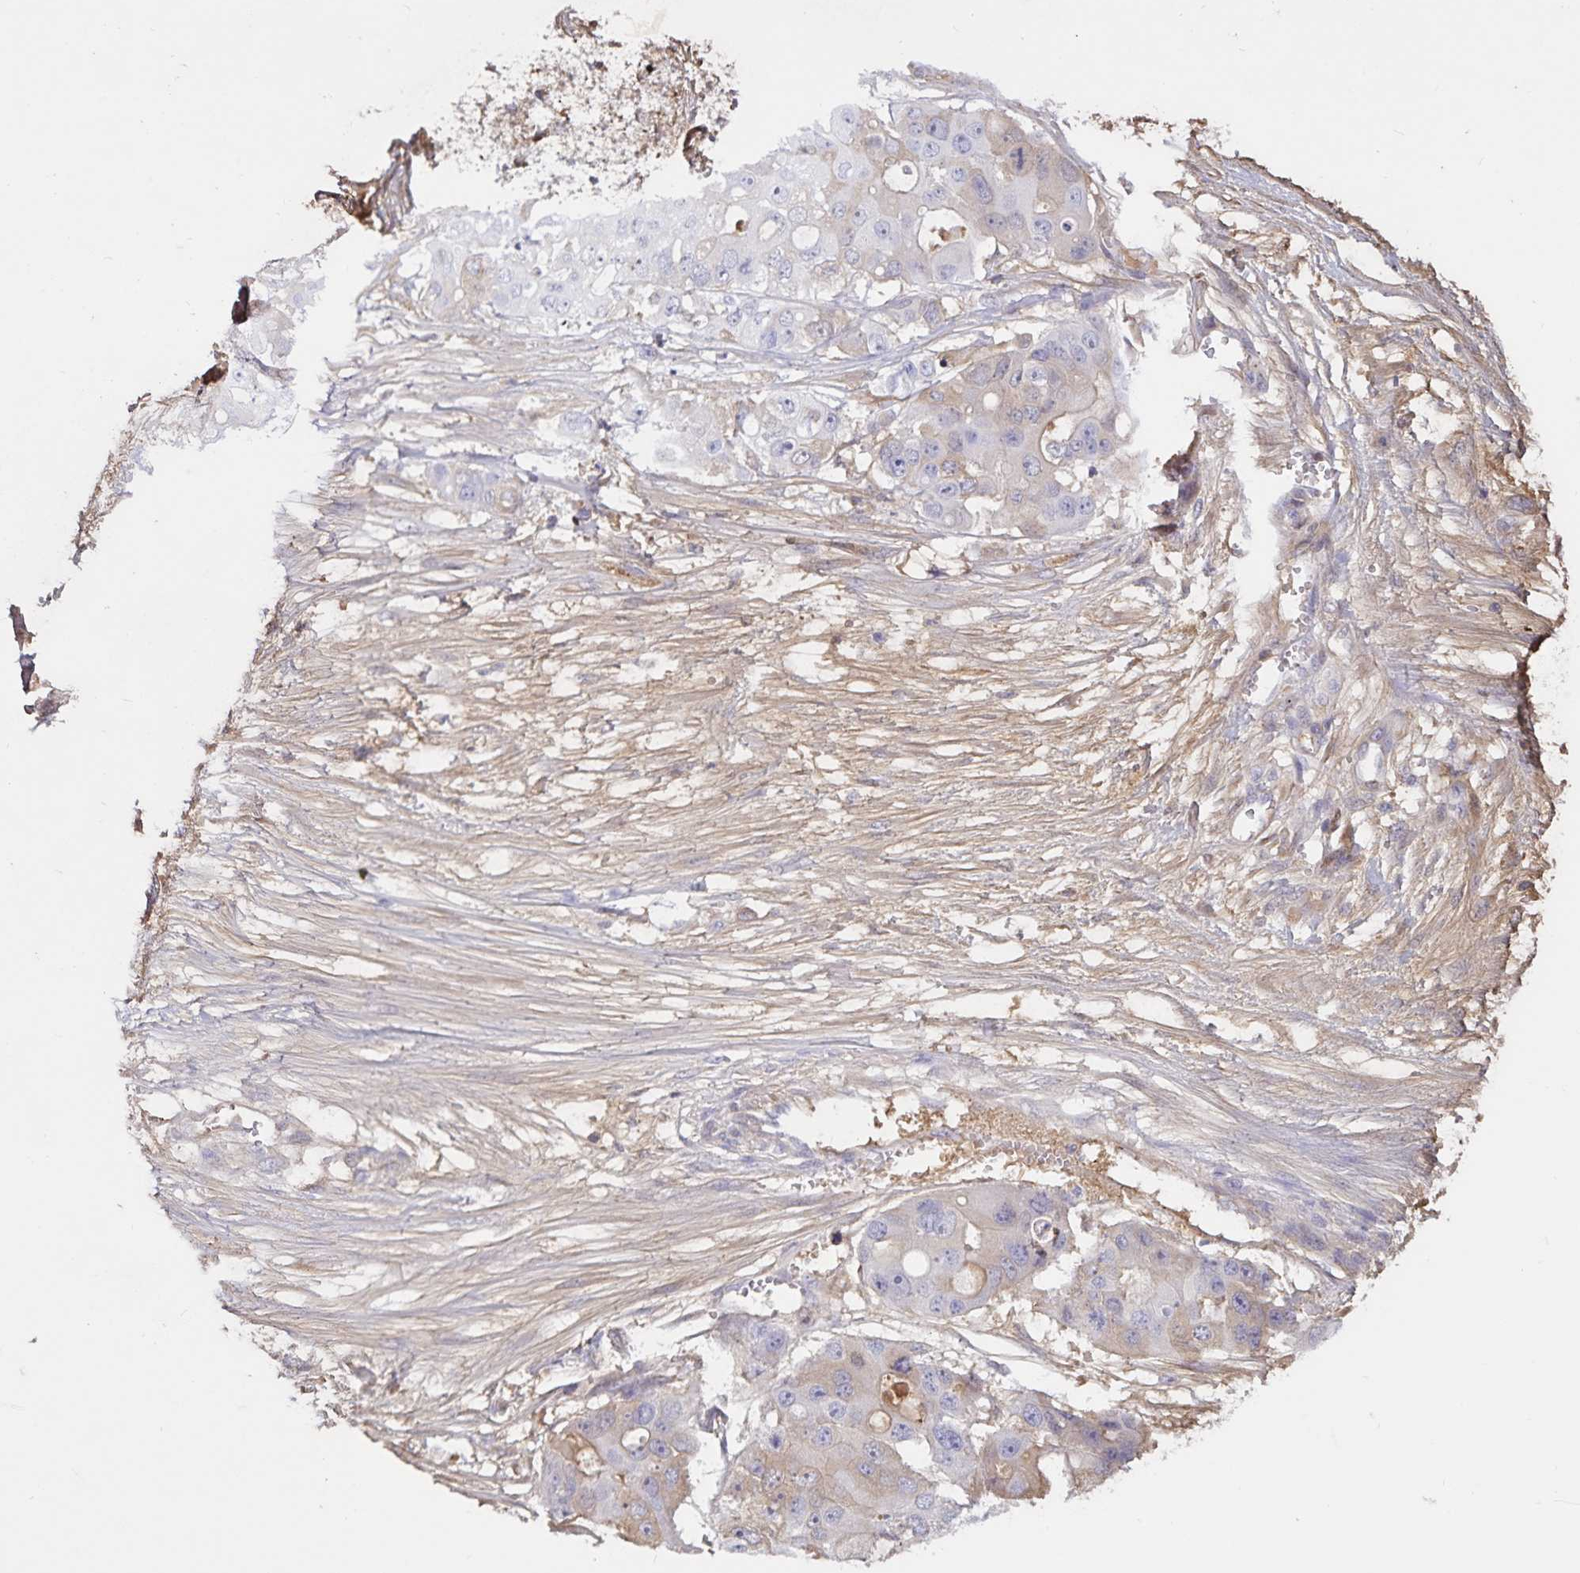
{"staining": {"intensity": "negative", "quantity": "none", "location": "none"}, "tissue": "ovarian cancer", "cell_type": "Tumor cells", "image_type": "cancer", "snomed": [{"axis": "morphology", "description": "Cystadenocarcinoma, serous, NOS"}, {"axis": "topography", "description": "Ovary"}], "caption": "The photomicrograph shows no significant staining in tumor cells of ovarian serous cystadenocarcinoma.", "gene": "FGG", "patient": {"sex": "female", "age": 56}}